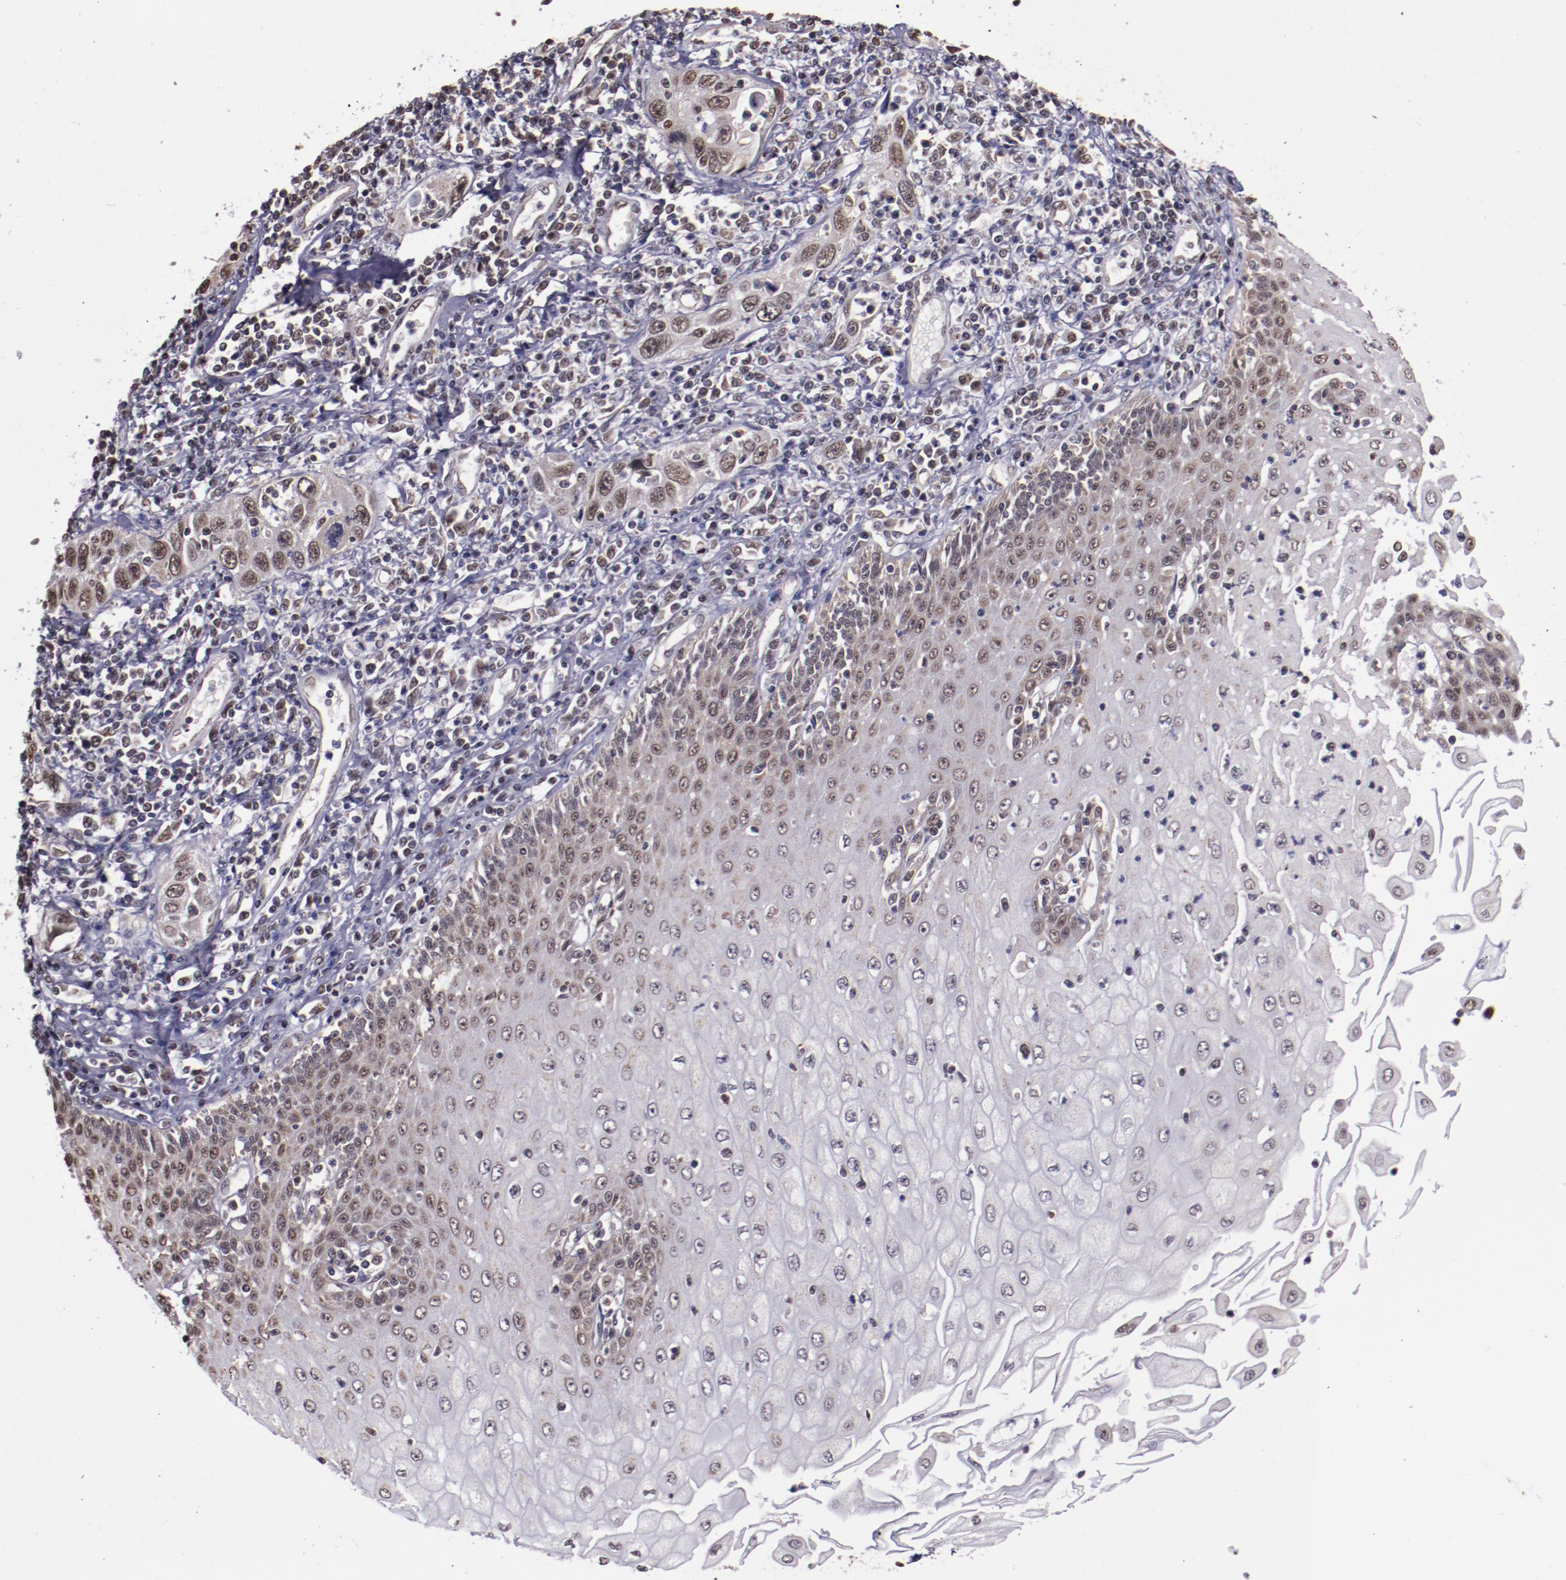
{"staining": {"intensity": "strong", "quantity": ">75%", "location": "cytoplasmic/membranous,nuclear"}, "tissue": "esophagus", "cell_type": "Squamous epithelial cells", "image_type": "normal", "snomed": [{"axis": "morphology", "description": "Normal tissue, NOS"}, {"axis": "topography", "description": "Esophagus"}], "caption": "Brown immunohistochemical staining in normal human esophagus exhibits strong cytoplasmic/membranous,nuclear staining in about >75% of squamous epithelial cells. (Brightfield microscopy of DAB IHC at high magnification).", "gene": "CECR2", "patient": {"sex": "male", "age": 65}}